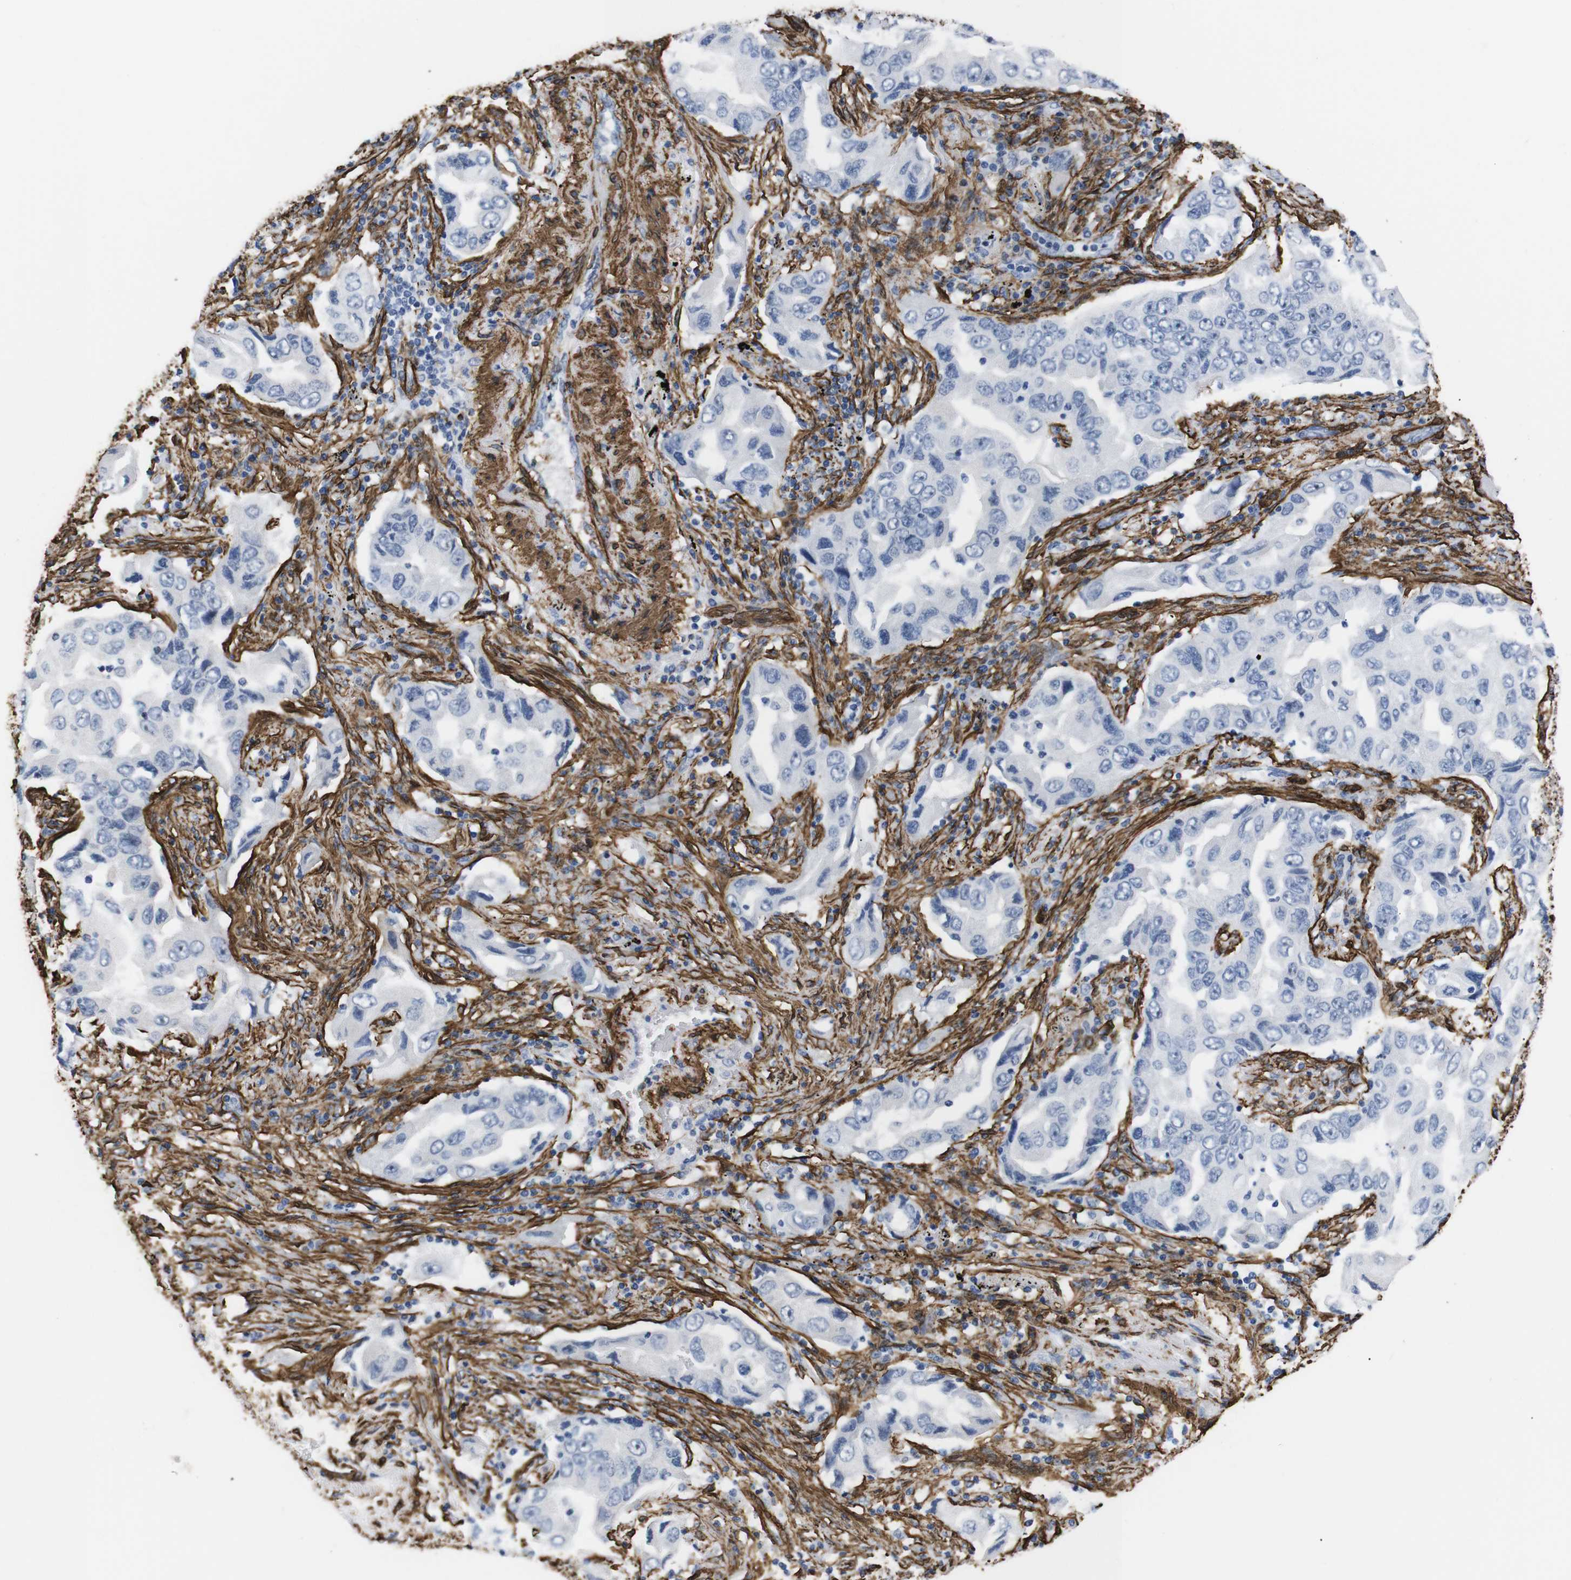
{"staining": {"intensity": "negative", "quantity": "none", "location": "none"}, "tissue": "lung cancer", "cell_type": "Tumor cells", "image_type": "cancer", "snomed": [{"axis": "morphology", "description": "Adenocarcinoma, NOS"}, {"axis": "topography", "description": "Lung"}], "caption": "Tumor cells show no significant expression in adenocarcinoma (lung).", "gene": "ACTA2", "patient": {"sex": "female", "age": 65}}